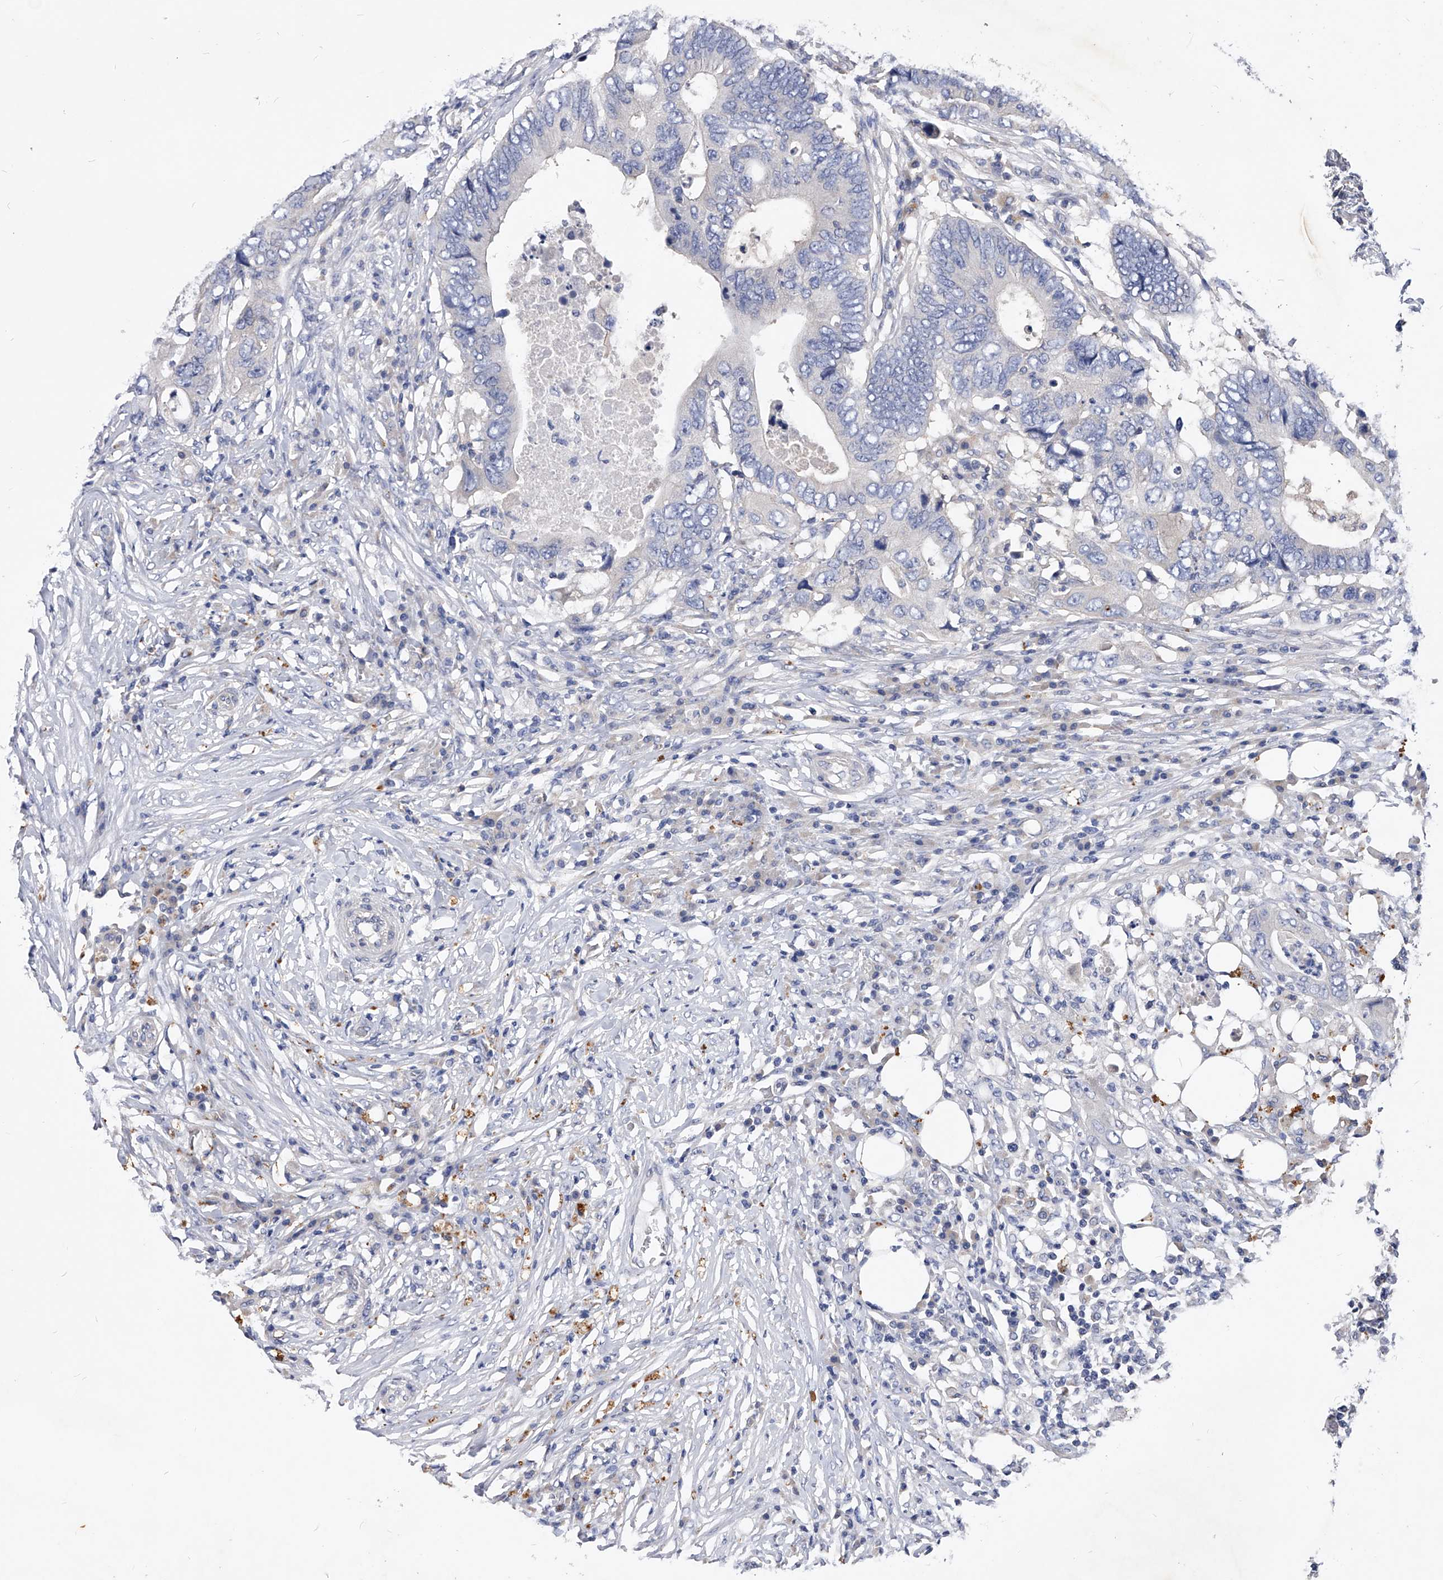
{"staining": {"intensity": "negative", "quantity": "none", "location": "none"}, "tissue": "colorectal cancer", "cell_type": "Tumor cells", "image_type": "cancer", "snomed": [{"axis": "morphology", "description": "Adenocarcinoma, NOS"}, {"axis": "topography", "description": "Colon"}], "caption": "Immunohistochemistry (IHC) histopathology image of neoplastic tissue: colorectal adenocarcinoma stained with DAB (3,3'-diaminobenzidine) demonstrates no significant protein expression in tumor cells.", "gene": "PPP5C", "patient": {"sex": "male", "age": 71}}